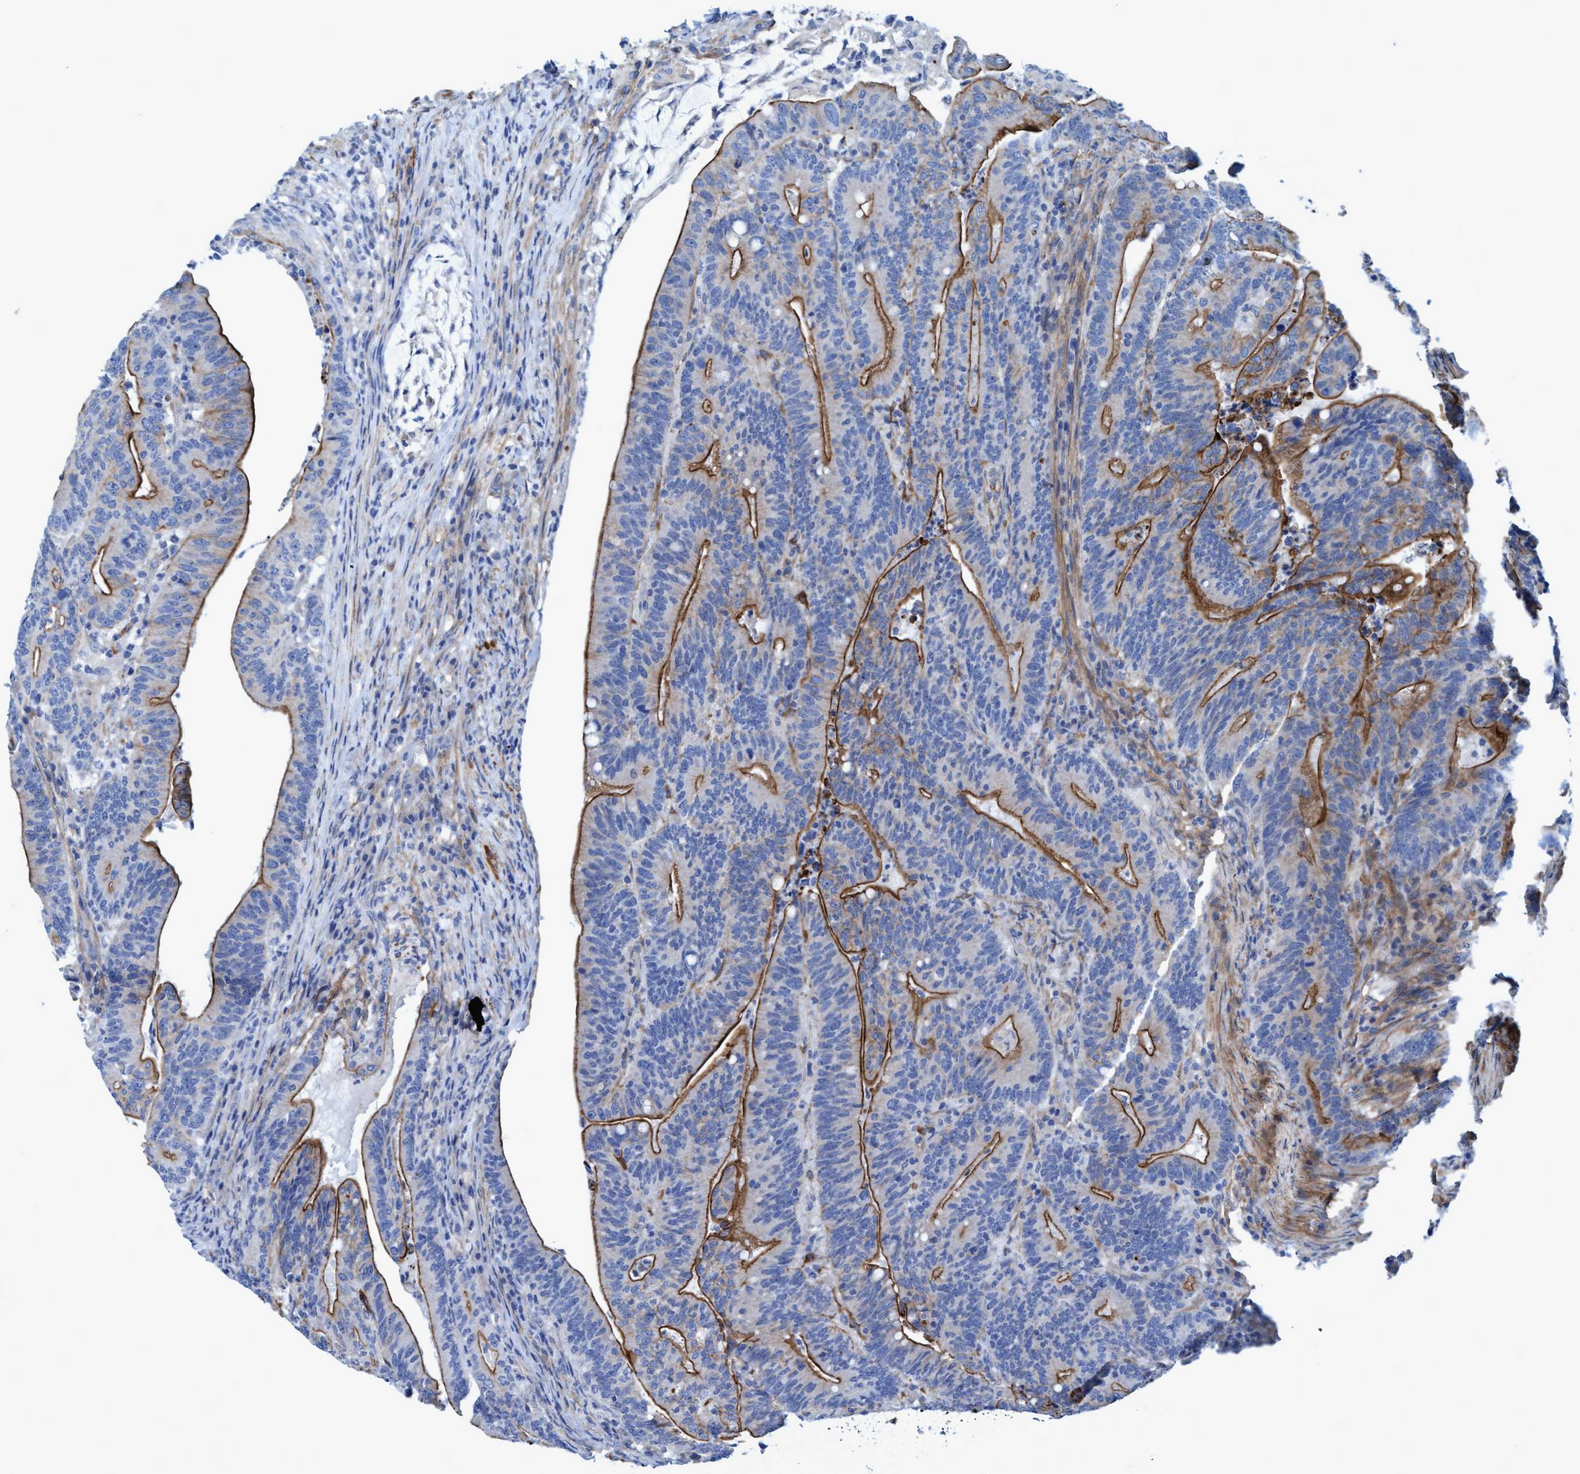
{"staining": {"intensity": "strong", "quantity": "<25%", "location": "cytoplasmic/membranous"}, "tissue": "colorectal cancer", "cell_type": "Tumor cells", "image_type": "cancer", "snomed": [{"axis": "morphology", "description": "Adenocarcinoma, NOS"}, {"axis": "topography", "description": "Colon"}], "caption": "The histopathology image shows immunohistochemical staining of colorectal cancer. There is strong cytoplasmic/membranous expression is seen in approximately <25% of tumor cells.", "gene": "GULP1", "patient": {"sex": "female", "age": 66}}